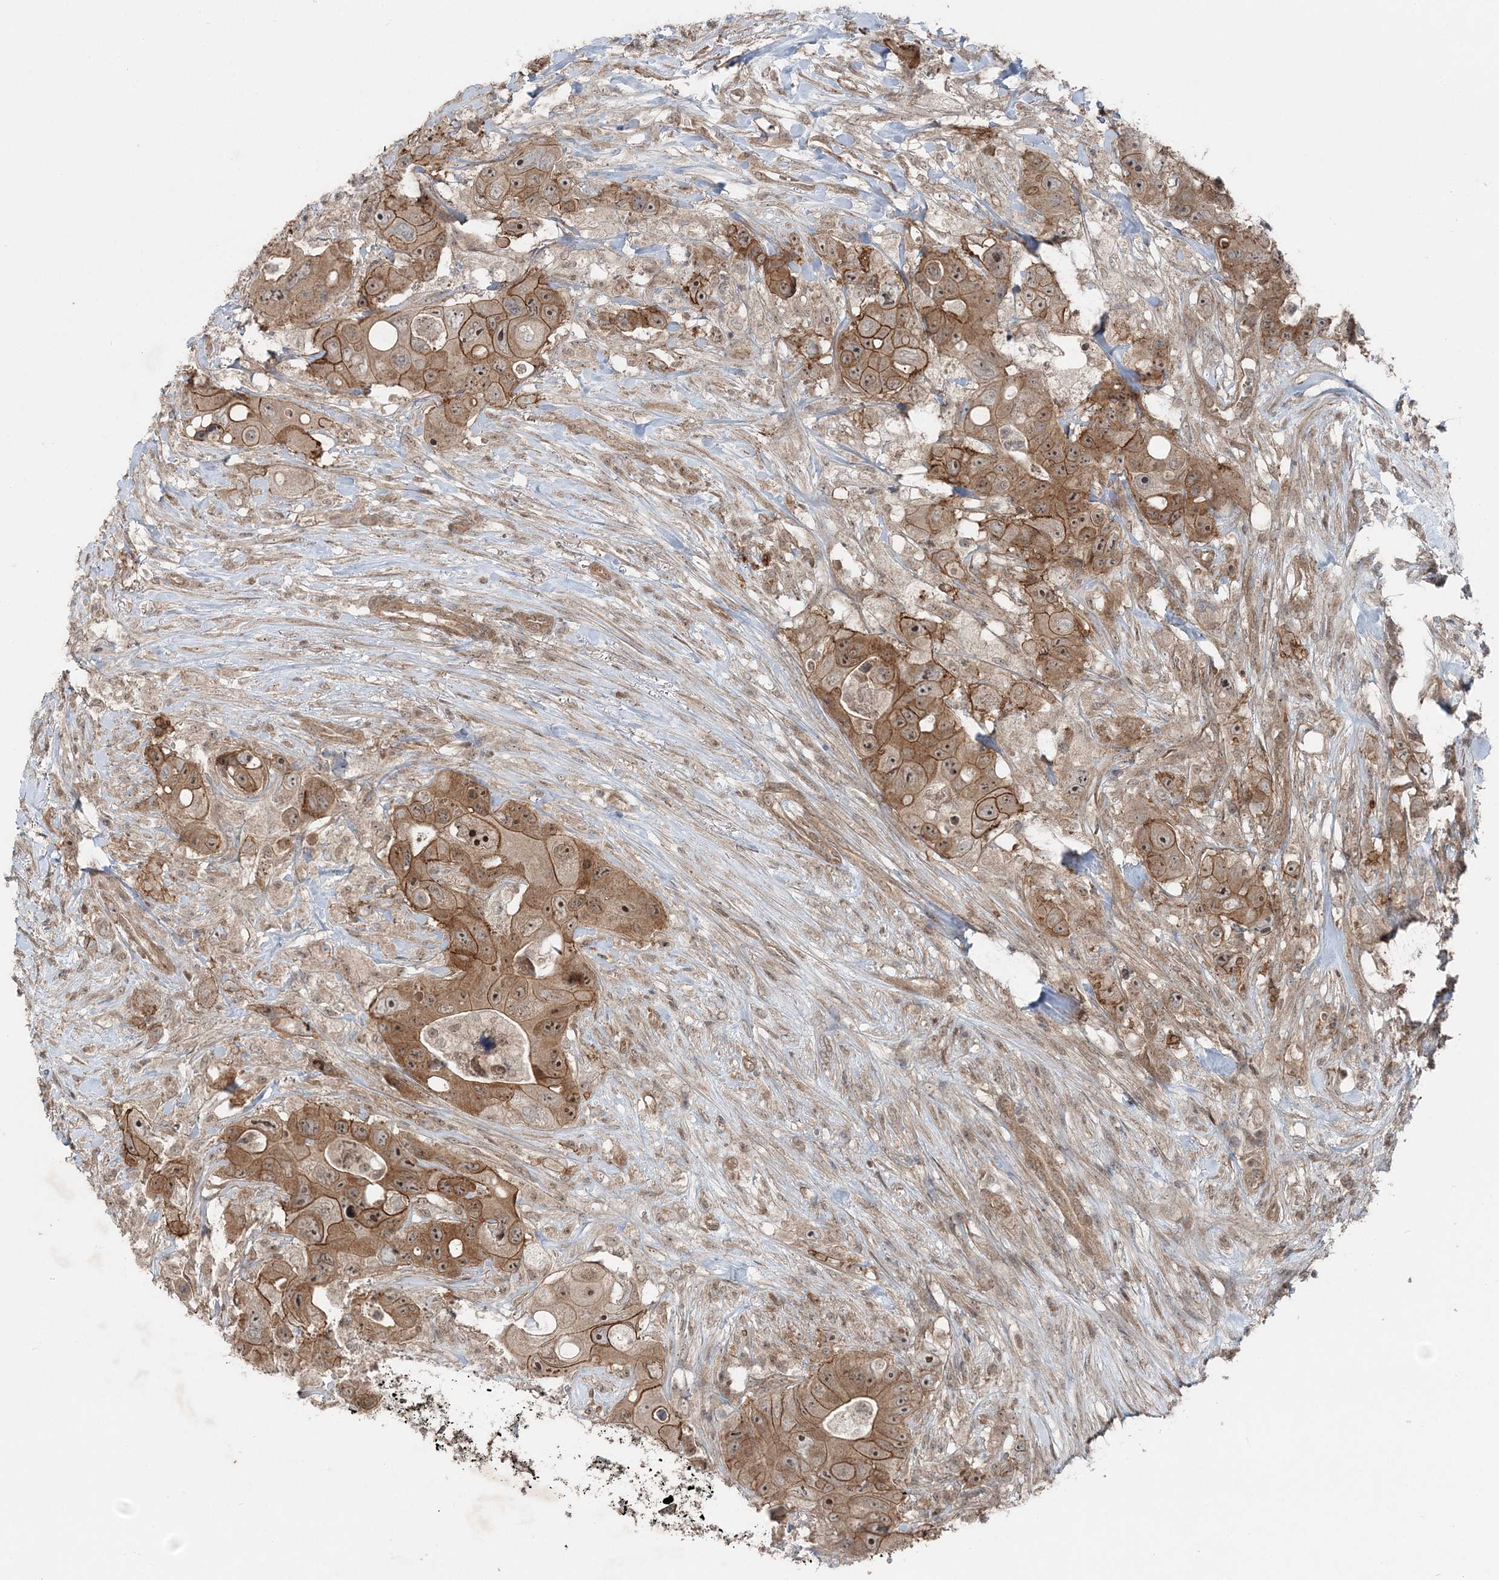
{"staining": {"intensity": "moderate", "quantity": ">75%", "location": "cytoplasmic/membranous,nuclear"}, "tissue": "colorectal cancer", "cell_type": "Tumor cells", "image_type": "cancer", "snomed": [{"axis": "morphology", "description": "Adenocarcinoma, NOS"}, {"axis": "topography", "description": "Colon"}], "caption": "Immunohistochemical staining of human colorectal cancer exhibits moderate cytoplasmic/membranous and nuclear protein expression in about >75% of tumor cells.", "gene": "FBXL17", "patient": {"sex": "female", "age": 46}}